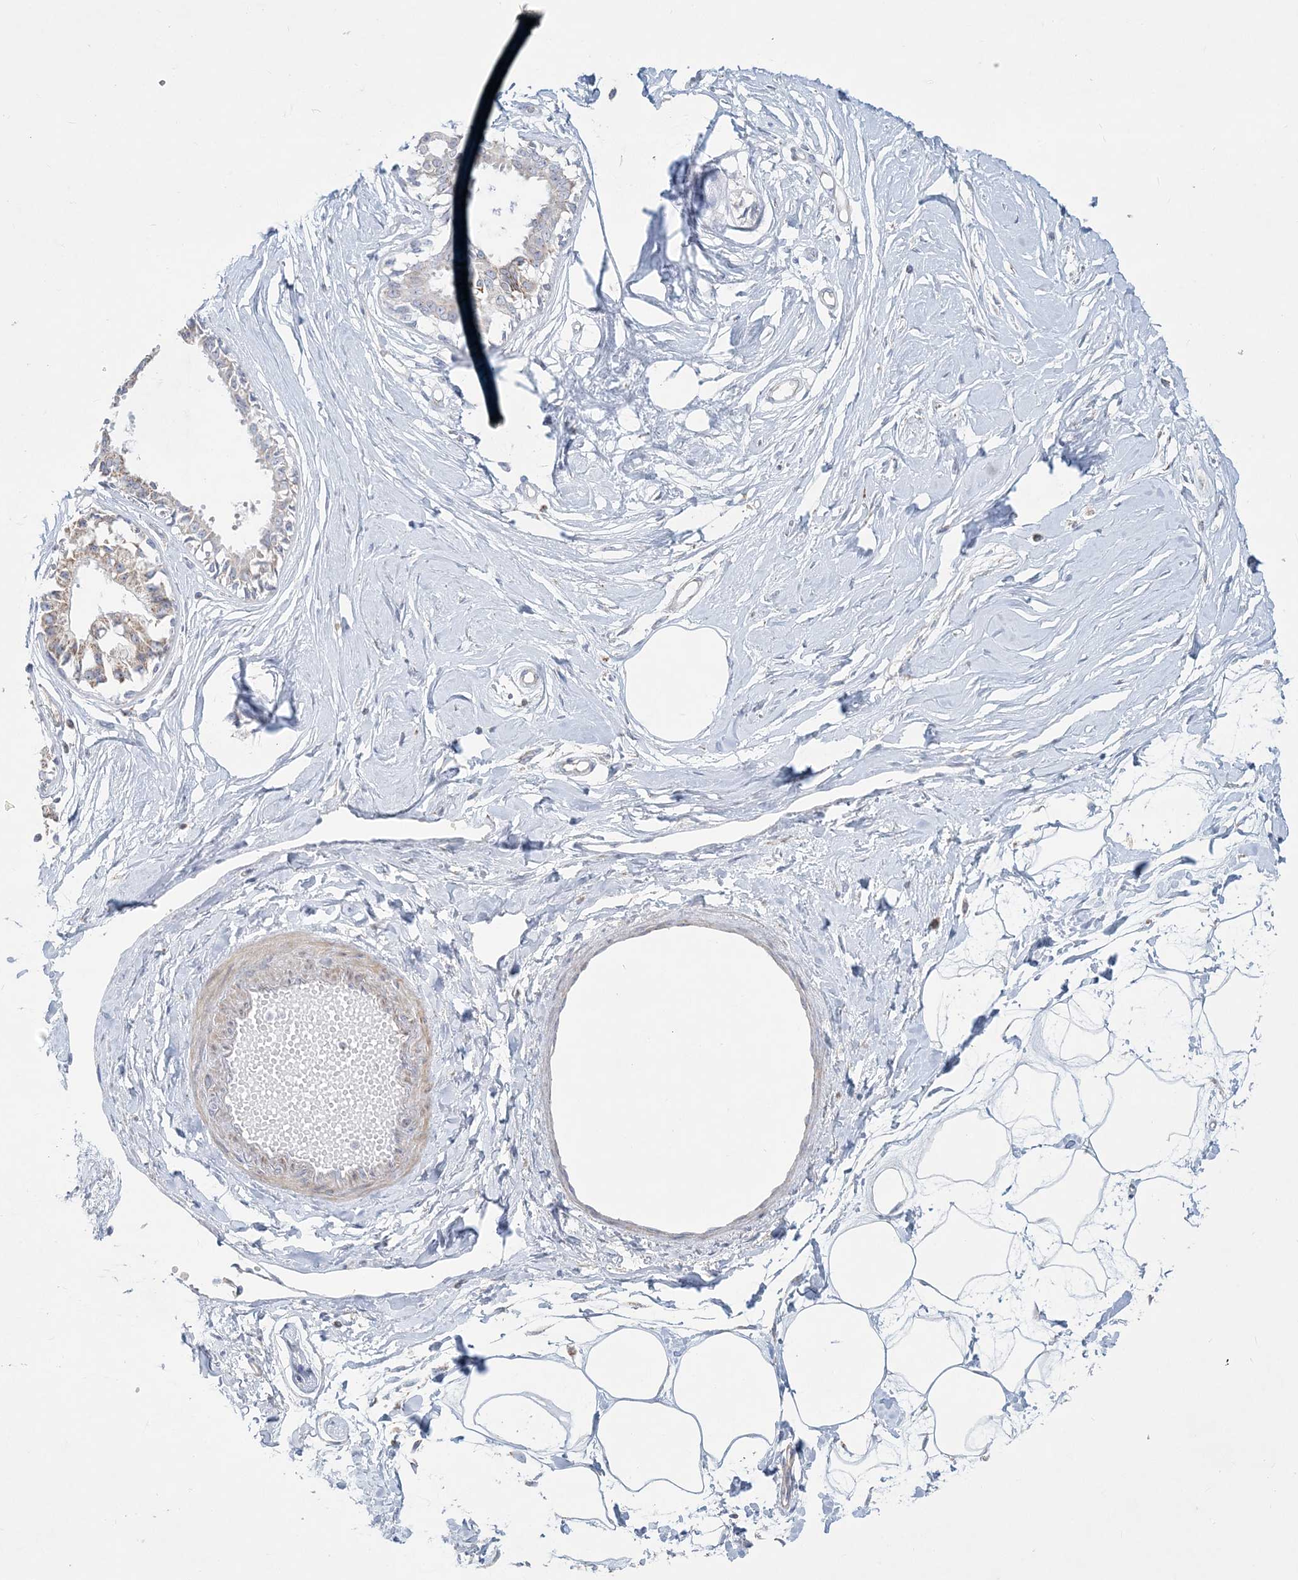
{"staining": {"intensity": "negative", "quantity": "none", "location": "none"}, "tissue": "breast", "cell_type": "Adipocytes", "image_type": "normal", "snomed": [{"axis": "morphology", "description": "Normal tissue, NOS"}, {"axis": "topography", "description": "Breast"}], "caption": "DAB (3,3'-diaminobenzidine) immunohistochemical staining of normal breast reveals no significant positivity in adipocytes.", "gene": "TBC1D7", "patient": {"sex": "female", "age": 45}}